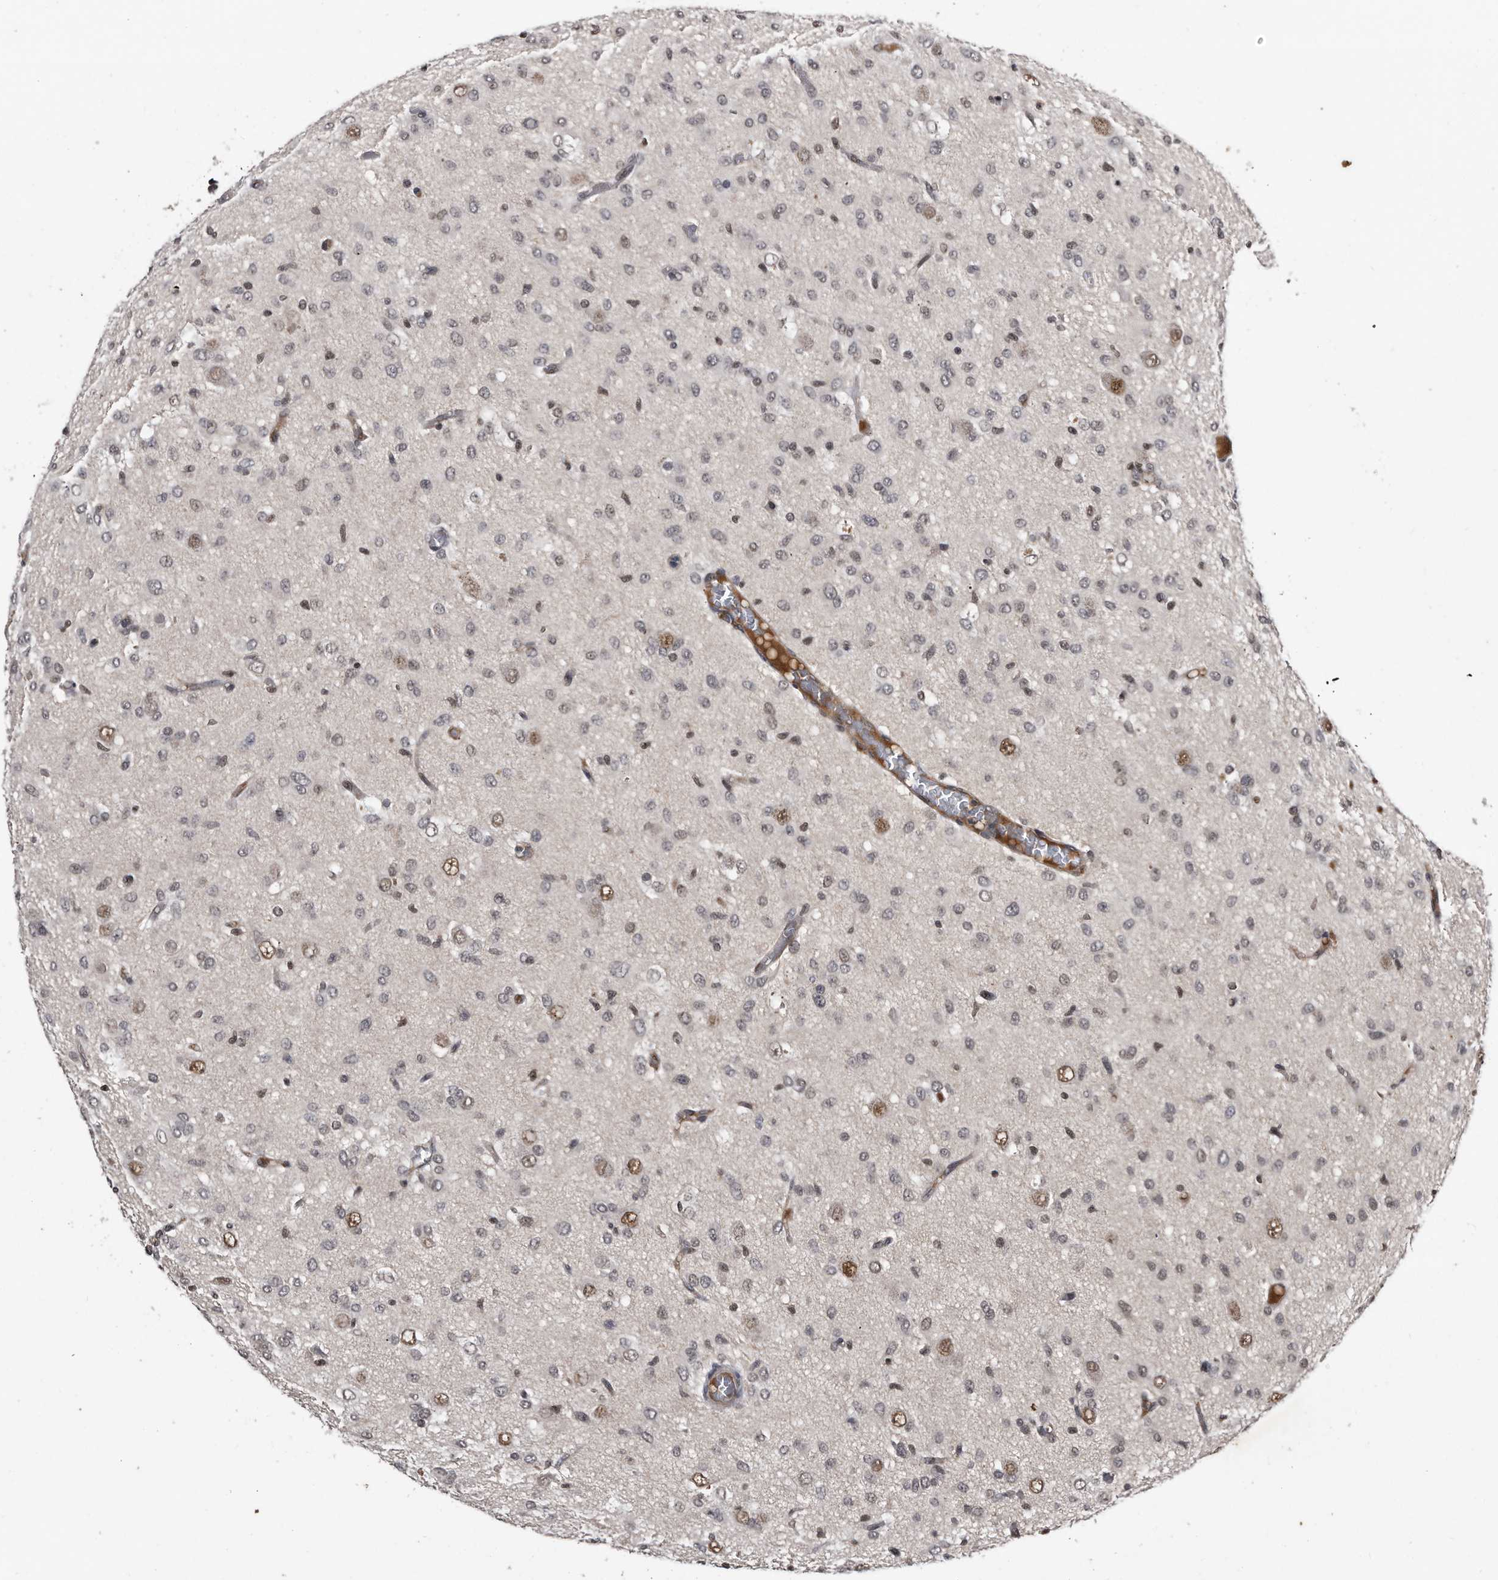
{"staining": {"intensity": "negative", "quantity": "none", "location": "none"}, "tissue": "glioma", "cell_type": "Tumor cells", "image_type": "cancer", "snomed": [{"axis": "morphology", "description": "Glioma, malignant, High grade"}, {"axis": "topography", "description": "Brain"}], "caption": "A high-resolution micrograph shows immunohistochemistry (IHC) staining of malignant glioma (high-grade), which displays no significant expression in tumor cells. (Stains: DAB immunohistochemistry with hematoxylin counter stain, Microscopy: brightfield microscopy at high magnification).", "gene": "RAD23B", "patient": {"sex": "female", "age": 59}}